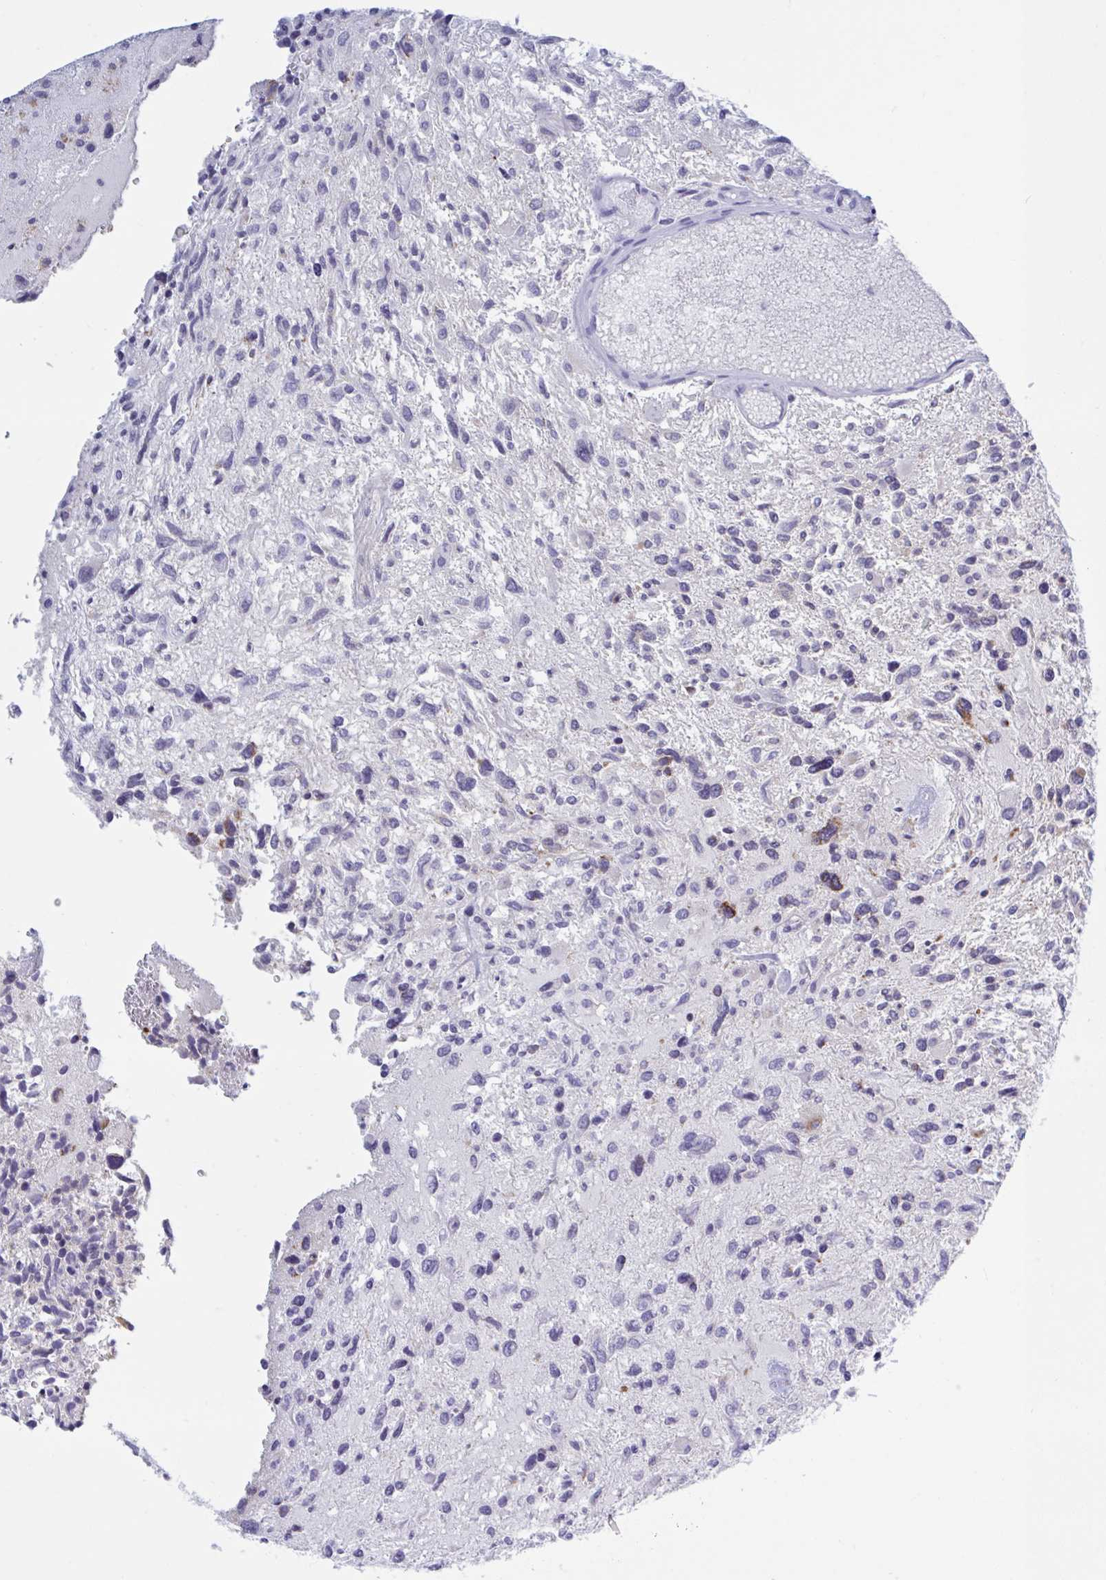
{"staining": {"intensity": "moderate", "quantity": "<25%", "location": "cytoplasmic/membranous"}, "tissue": "glioma", "cell_type": "Tumor cells", "image_type": "cancer", "snomed": [{"axis": "morphology", "description": "Glioma, malignant, High grade"}, {"axis": "topography", "description": "Brain"}], "caption": "A brown stain shows moderate cytoplasmic/membranous positivity of a protein in malignant glioma (high-grade) tumor cells.", "gene": "HSPE1", "patient": {"sex": "female", "age": 11}}